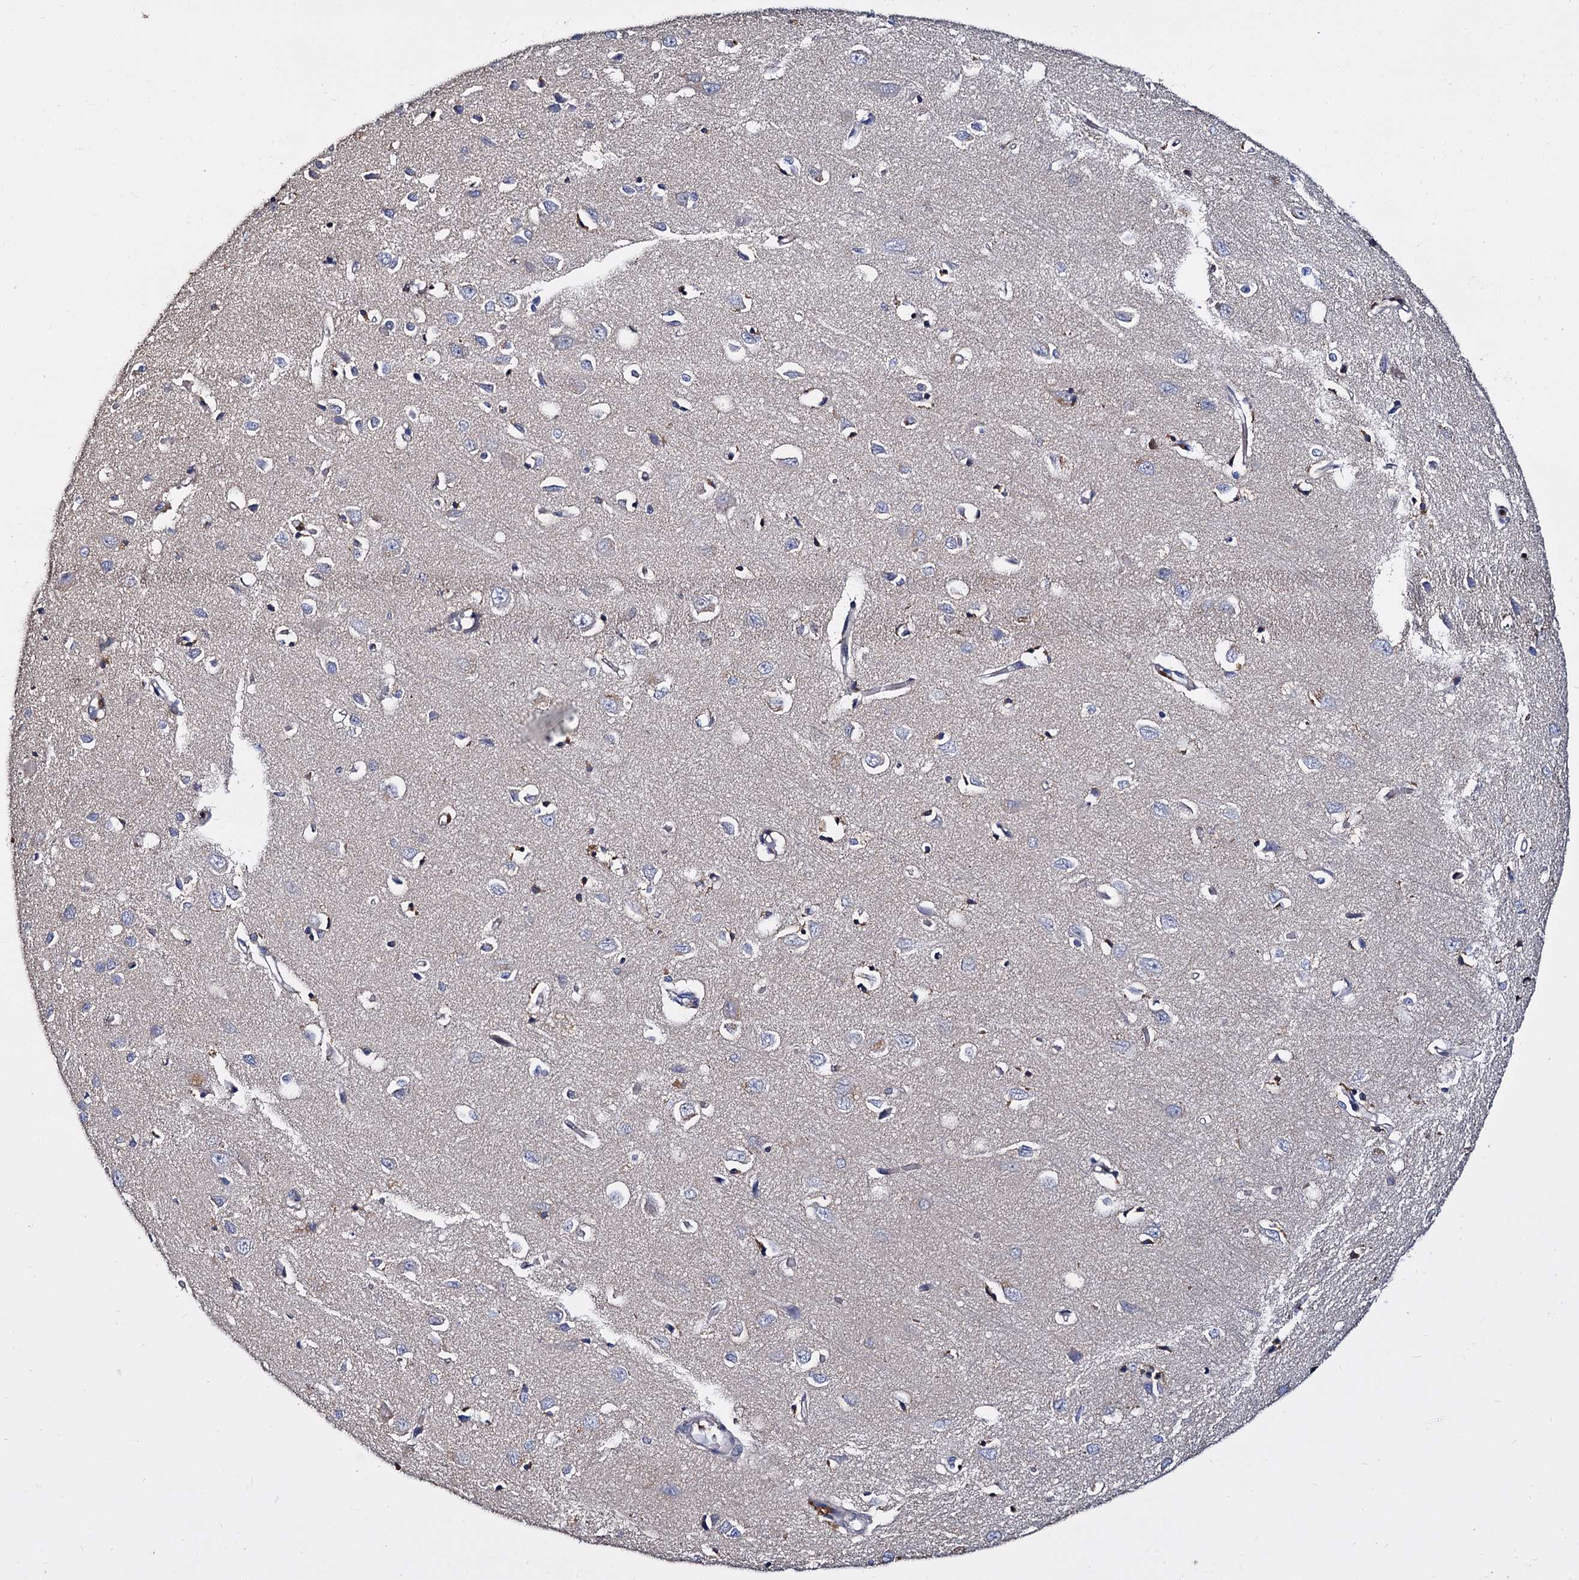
{"staining": {"intensity": "negative", "quantity": "none", "location": "none"}, "tissue": "cerebral cortex", "cell_type": "Endothelial cells", "image_type": "normal", "snomed": [{"axis": "morphology", "description": "Normal tissue, NOS"}, {"axis": "topography", "description": "Cerebral cortex"}], "caption": "This is a photomicrograph of IHC staining of normal cerebral cortex, which shows no staining in endothelial cells.", "gene": "ANKRD13A", "patient": {"sex": "female", "age": 64}}